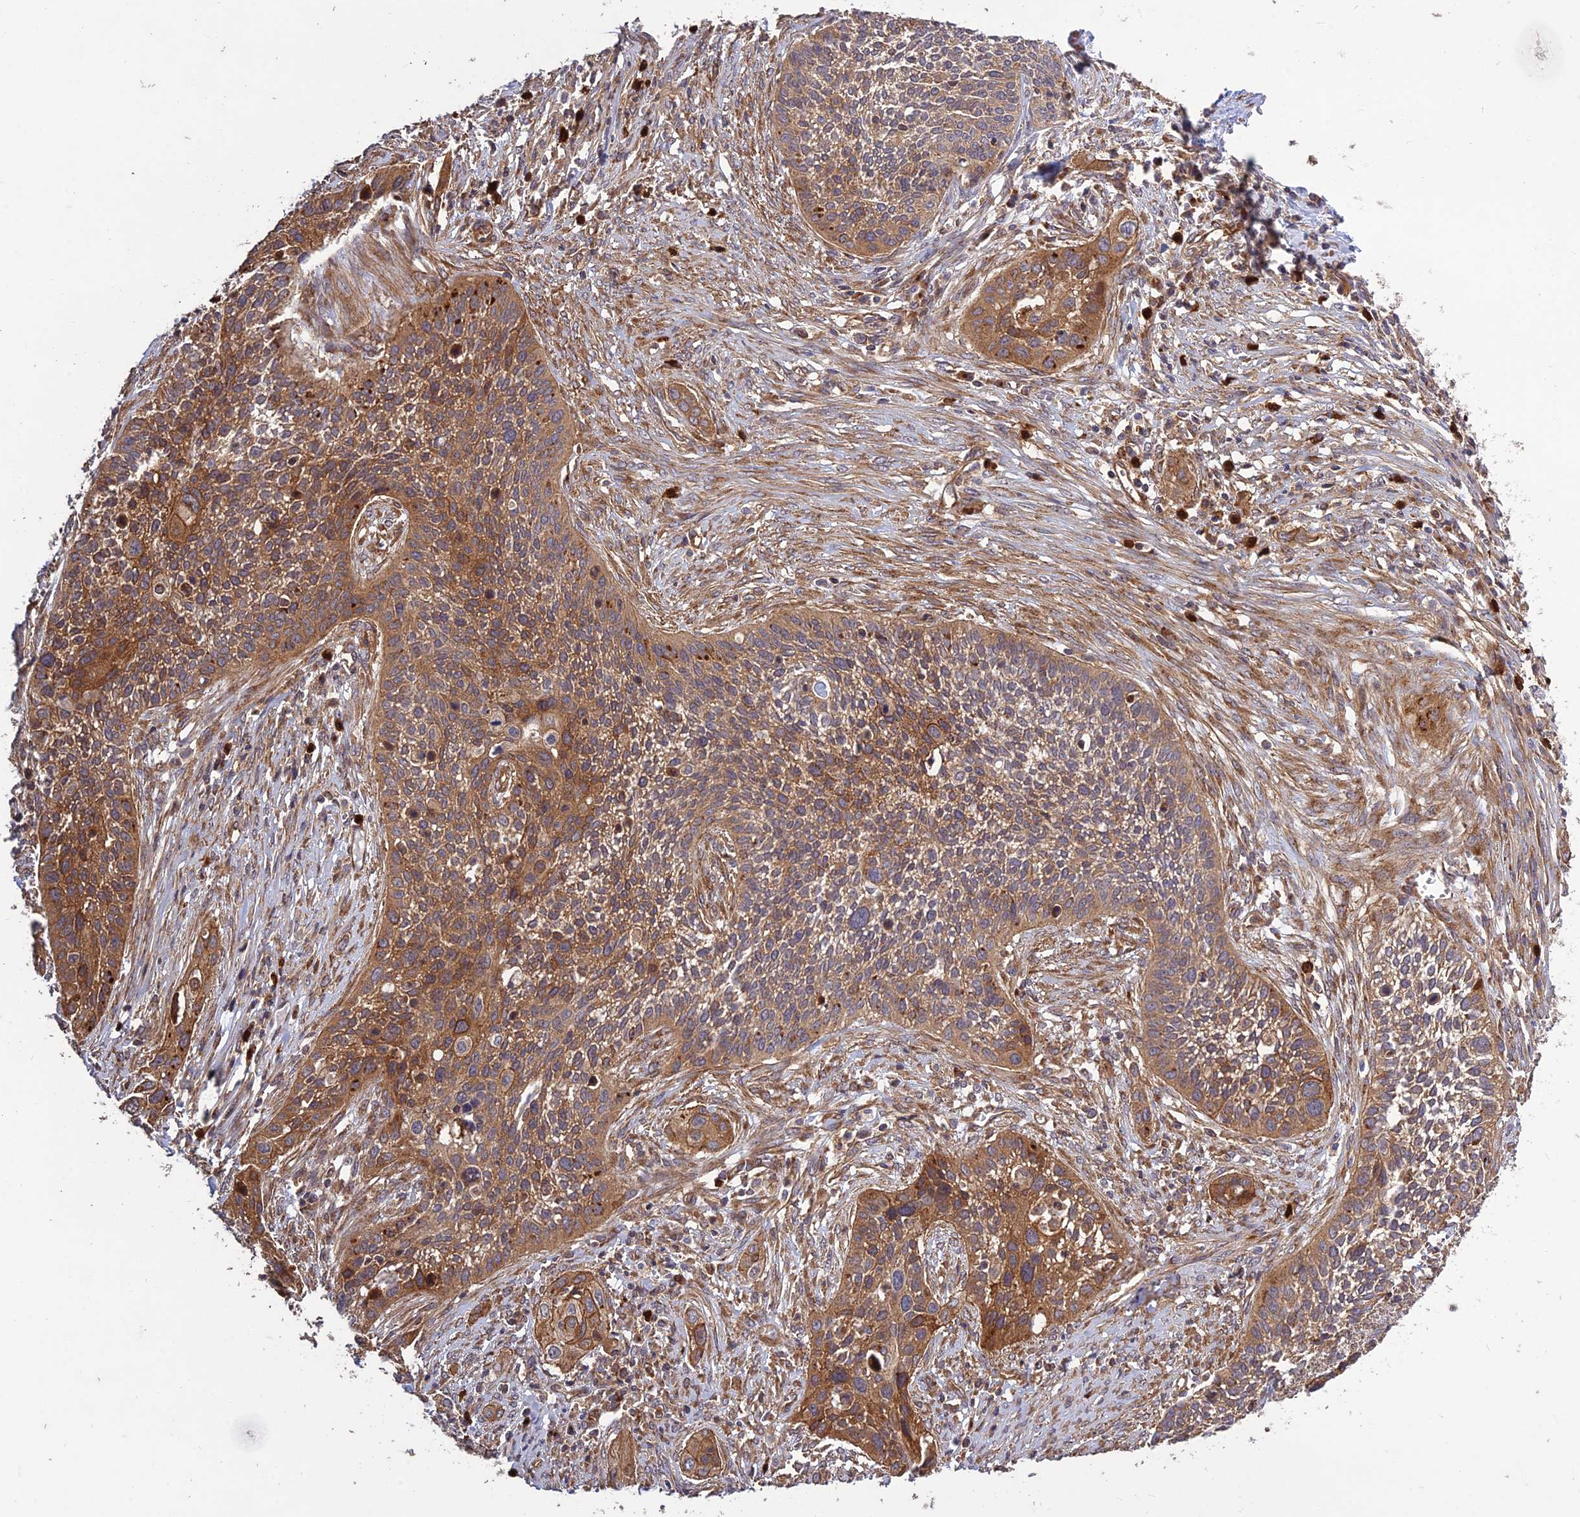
{"staining": {"intensity": "moderate", "quantity": ">75%", "location": "cytoplasmic/membranous"}, "tissue": "cervical cancer", "cell_type": "Tumor cells", "image_type": "cancer", "snomed": [{"axis": "morphology", "description": "Squamous cell carcinoma, NOS"}, {"axis": "topography", "description": "Cervix"}], "caption": "Immunohistochemical staining of human squamous cell carcinoma (cervical) exhibits medium levels of moderate cytoplasmic/membranous protein staining in approximately >75% of tumor cells. Immunohistochemistry stains the protein of interest in brown and the nuclei are stained blue.", "gene": "TMEM131L", "patient": {"sex": "female", "age": 34}}